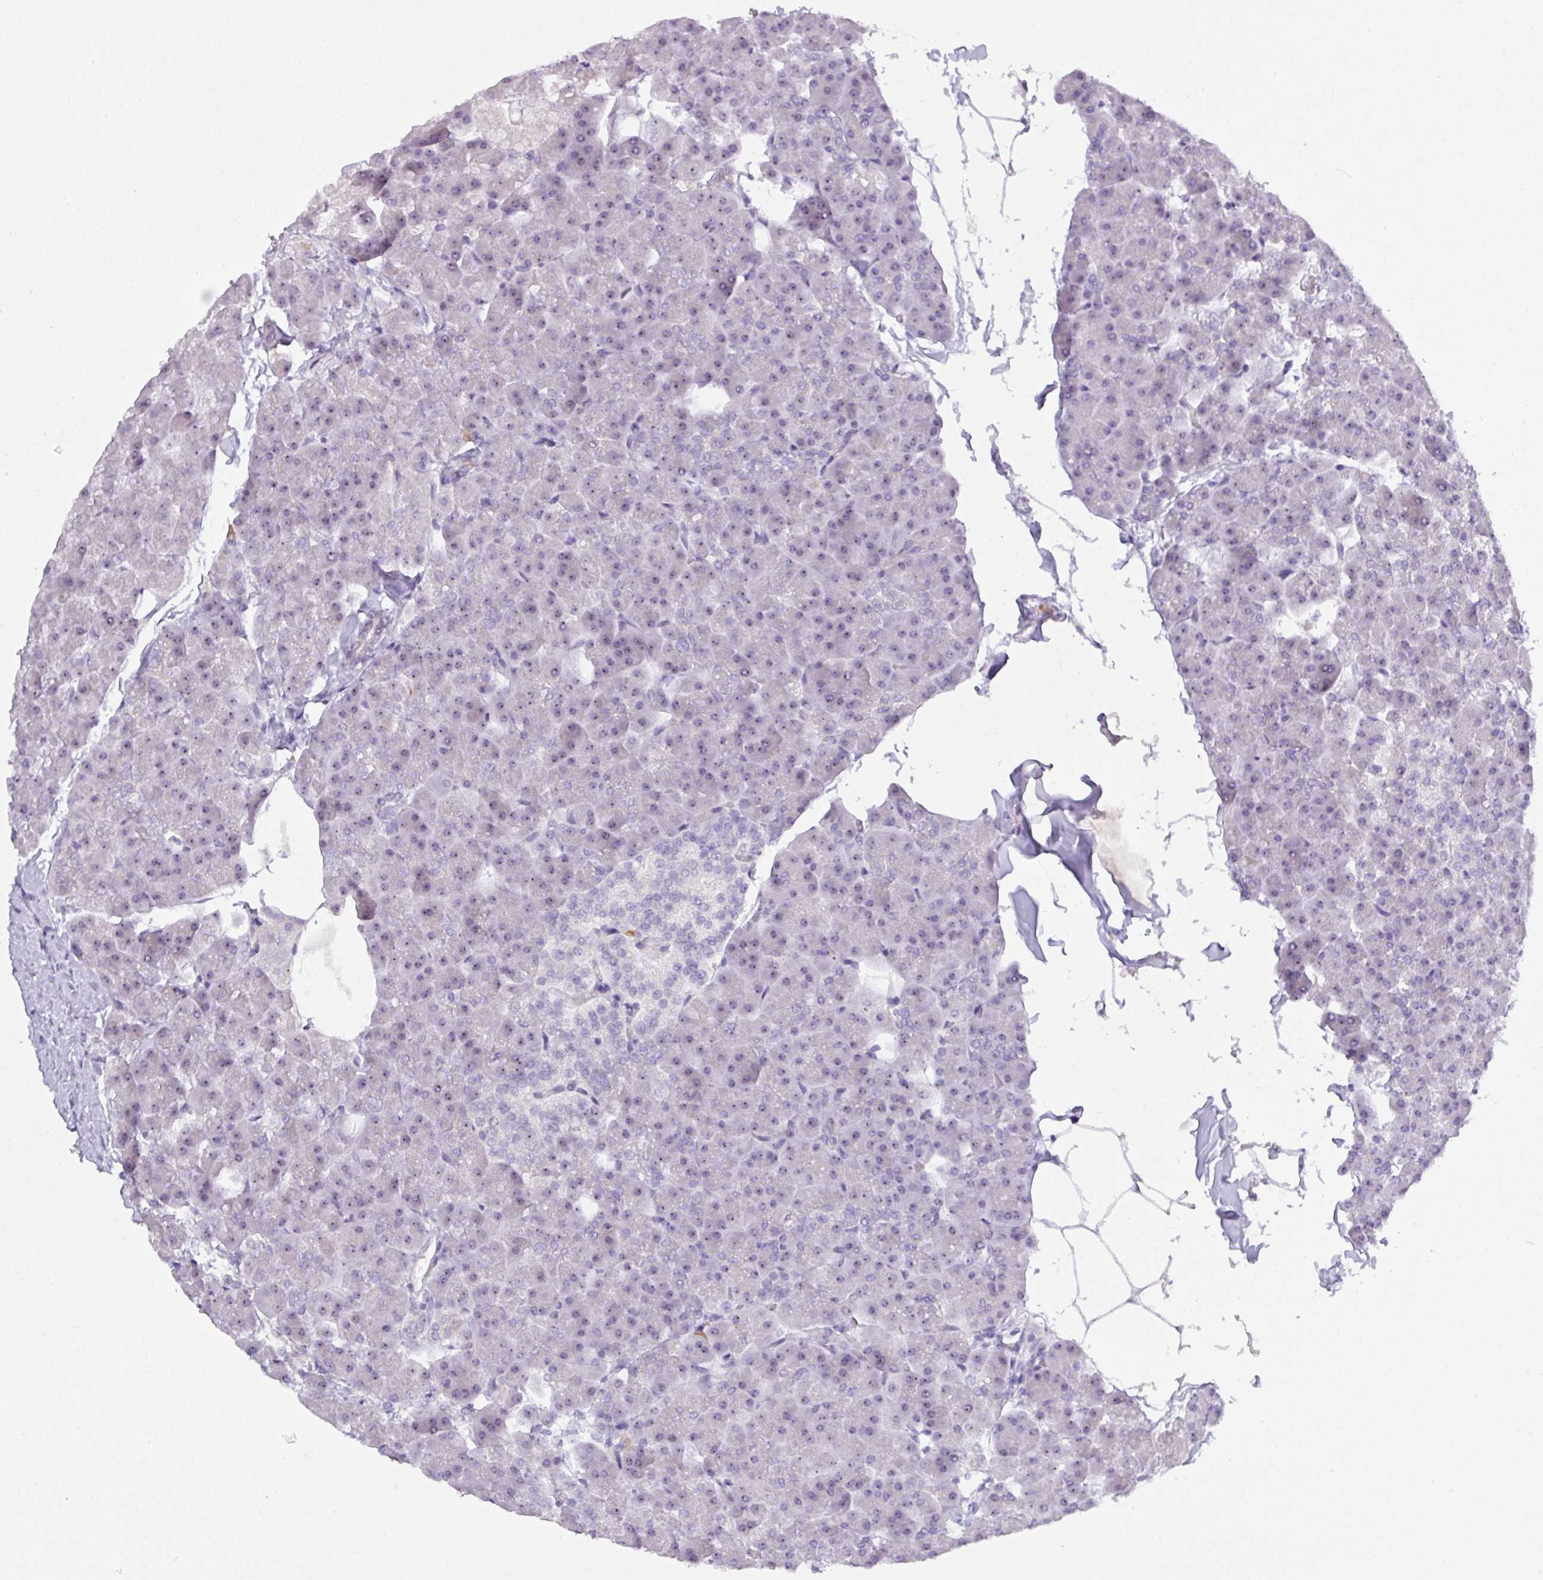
{"staining": {"intensity": "negative", "quantity": "none", "location": "none"}, "tissue": "pancreas", "cell_type": "Exocrine glandular cells", "image_type": "normal", "snomed": [{"axis": "morphology", "description": "Normal tissue, NOS"}, {"axis": "topography", "description": "Pancreas"}], "caption": "A photomicrograph of pancreas stained for a protein shows no brown staining in exocrine glandular cells. The staining is performed using DAB brown chromogen with nuclei counter-stained in using hematoxylin.", "gene": "MRM2", "patient": {"sex": "male", "age": 35}}